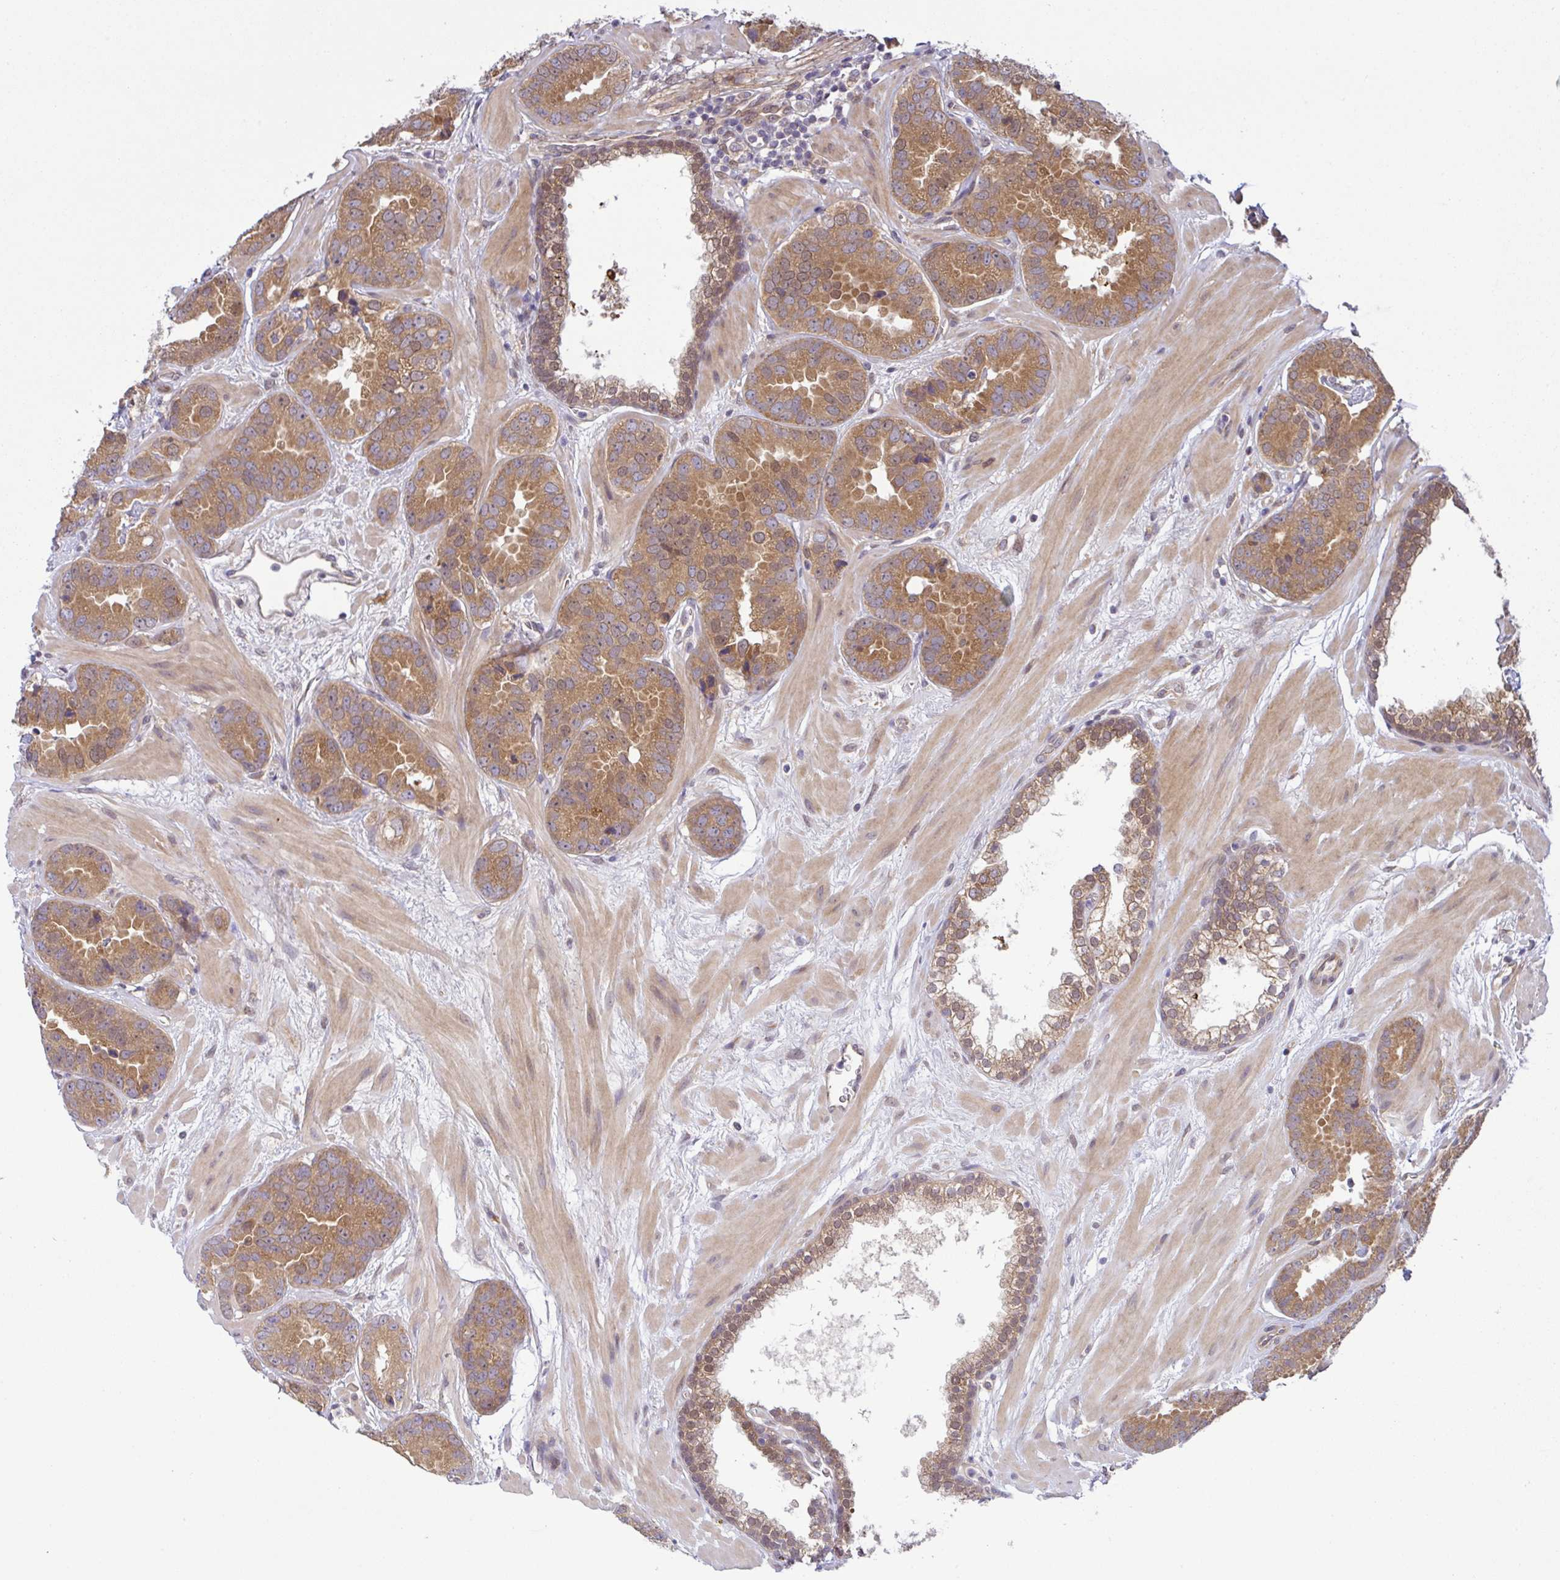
{"staining": {"intensity": "moderate", "quantity": ">75%", "location": "cytoplasmic/membranous"}, "tissue": "prostate cancer", "cell_type": "Tumor cells", "image_type": "cancer", "snomed": [{"axis": "morphology", "description": "Adenocarcinoma, Low grade"}, {"axis": "topography", "description": "Prostate"}], "caption": "Protein staining shows moderate cytoplasmic/membranous expression in about >75% of tumor cells in prostate cancer. The protein is stained brown, and the nuclei are stained in blue (DAB IHC with brightfield microscopy, high magnification).", "gene": "UBE4A", "patient": {"sex": "male", "age": 62}}